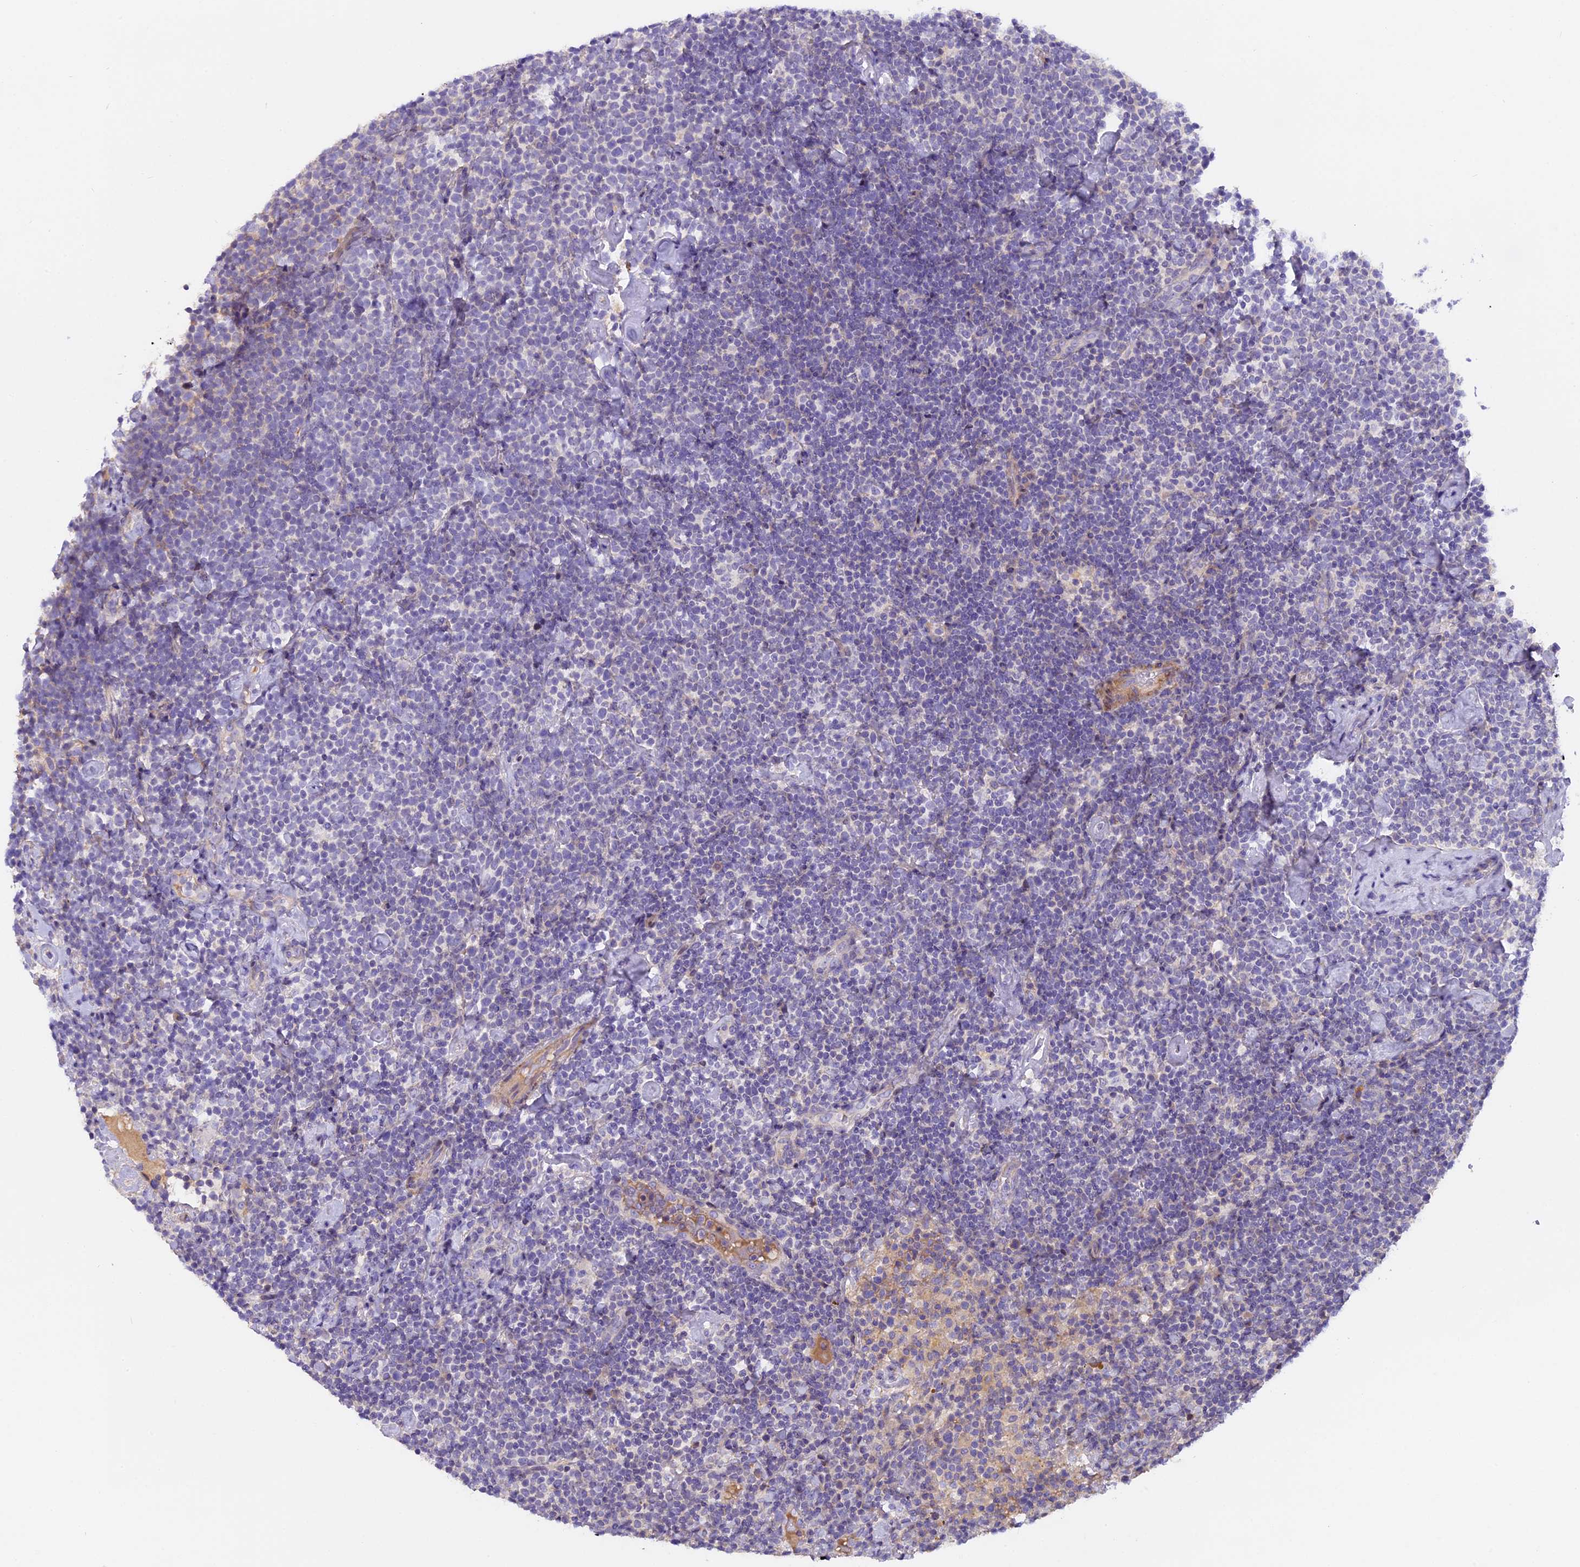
{"staining": {"intensity": "negative", "quantity": "none", "location": "none"}, "tissue": "lymphoma", "cell_type": "Tumor cells", "image_type": "cancer", "snomed": [{"axis": "morphology", "description": "Malignant lymphoma, non-Hodgkin's type, High grade"}, {"axis": "topography", "description": "Lymph node"}], "caption": "Immunohistochemistry micrograph of human lymphoma stained for a protein (brown), which reveals no positivity in tumor cells. (Stains: DAB immunohistochemistry (IHC) with hematoxylin counter stain, Microscopy: brightfield microscopy at high magnification).", "gene": "FAM98C", "patient": {"sex": "male", "age": 61}}